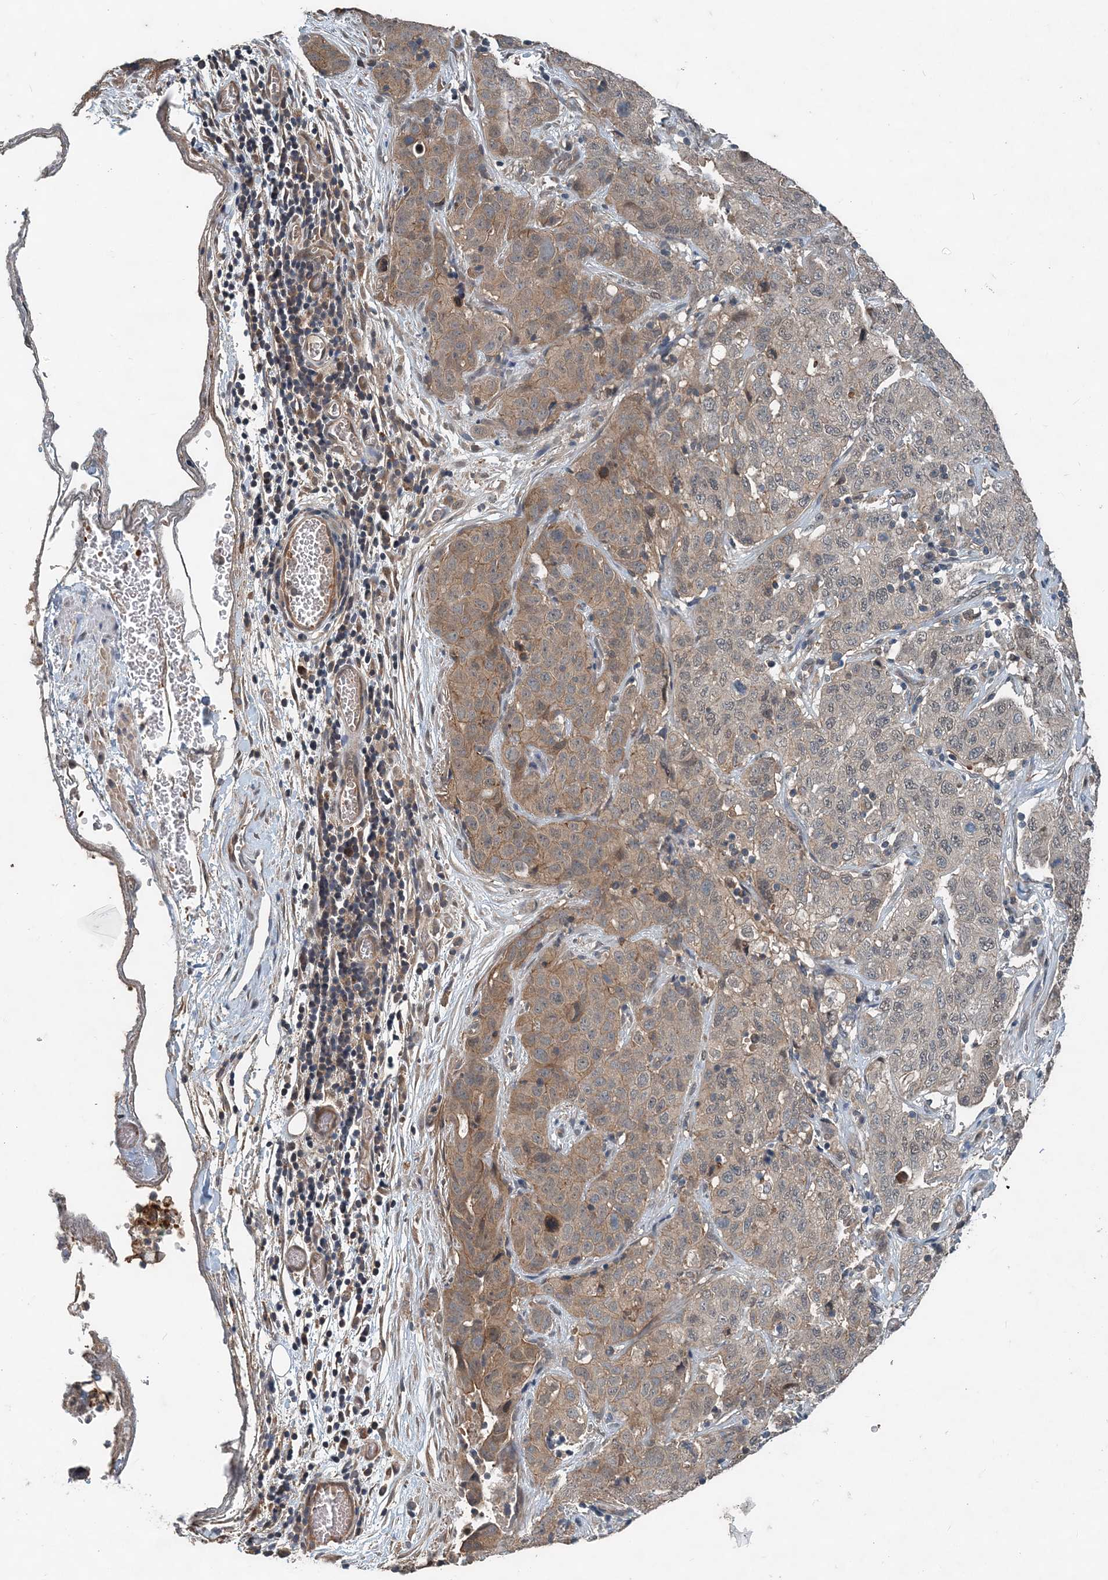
{"staining": {"intensity": "moderate", "quantity": ">75%", "location": "cytoplasmic/membranous"}, "tissue": "stomach cancer", "cell_type": "Tumor cells", "image_type": "cancer", "snomed": [{"axis": "morphology", "description": "Normal tissue, NOS"}, {"axis": "morphology", "description": "Adenocarcinoma, NOS"}, {"axis": "topography", "description": "Lymph node"}, {"axis": "topography", "description": "Stomach"}], "caption": "Immunohistochemical staining of stomach cancer (adenocarcinoma) shows moderate cytoplasmic/membranous protein staining in approximately >75% of tumor cells.", "gene": "SMPD3", "patient": {"sex": "male", "age": 48}}